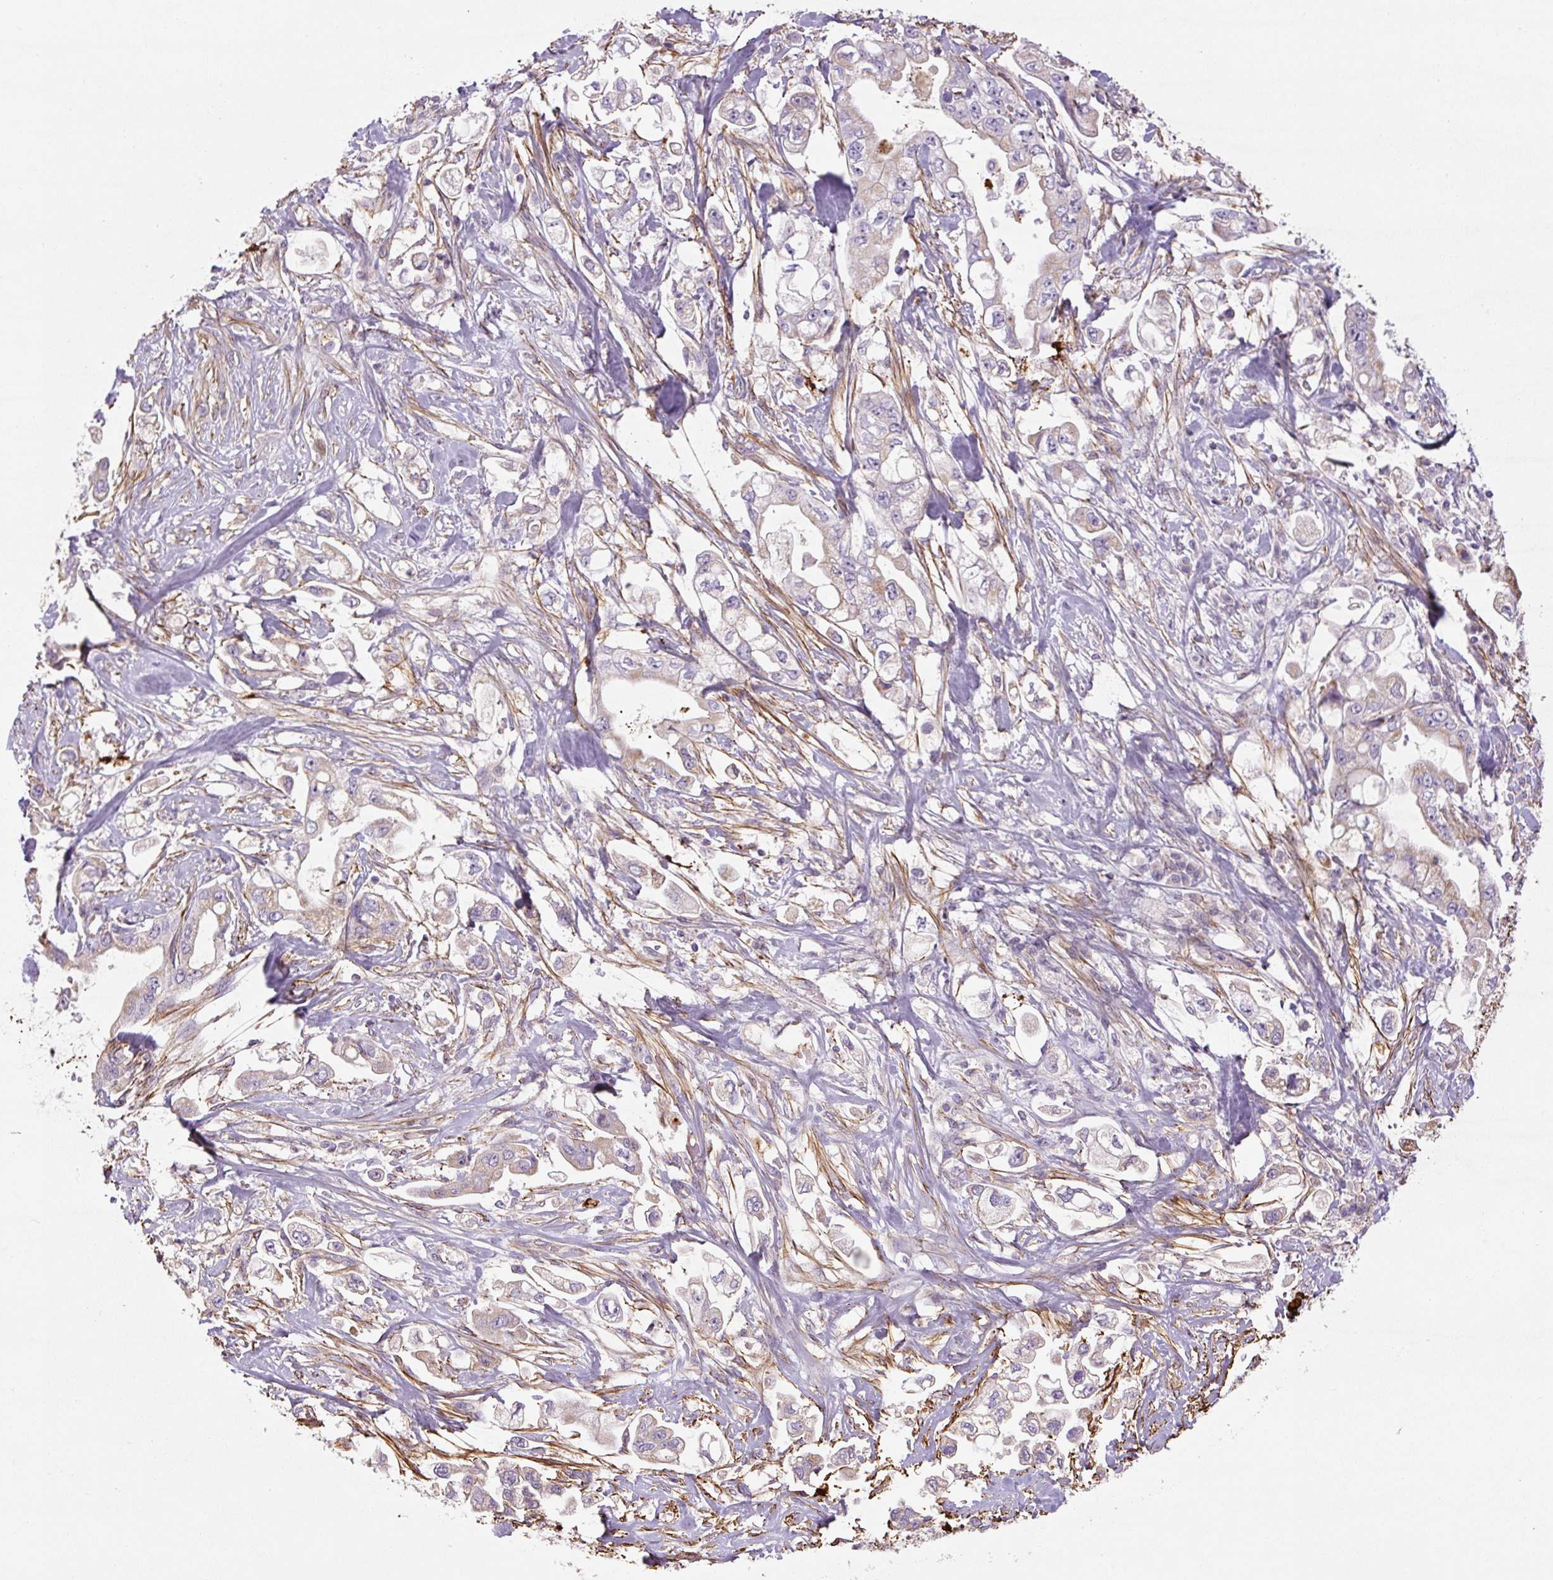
{"staining": {"intensity": "negative", "quantity": "none", "location": "none"}, "tissue": "stomach cancer", "cell_type": "Tumor cells", "image_type": "cancer", "snomed": [{"axis": "morphology", "description": "Adenocarcinoma, NOS"}, {"axis": "topography", "description": "Stomach"}], "caption": "Human stomach cancer stained for a protein using IHC reveals no expression in tumor cells.", "gene": "CCNI2", "patient": {"sex": "male", "age": 62}}